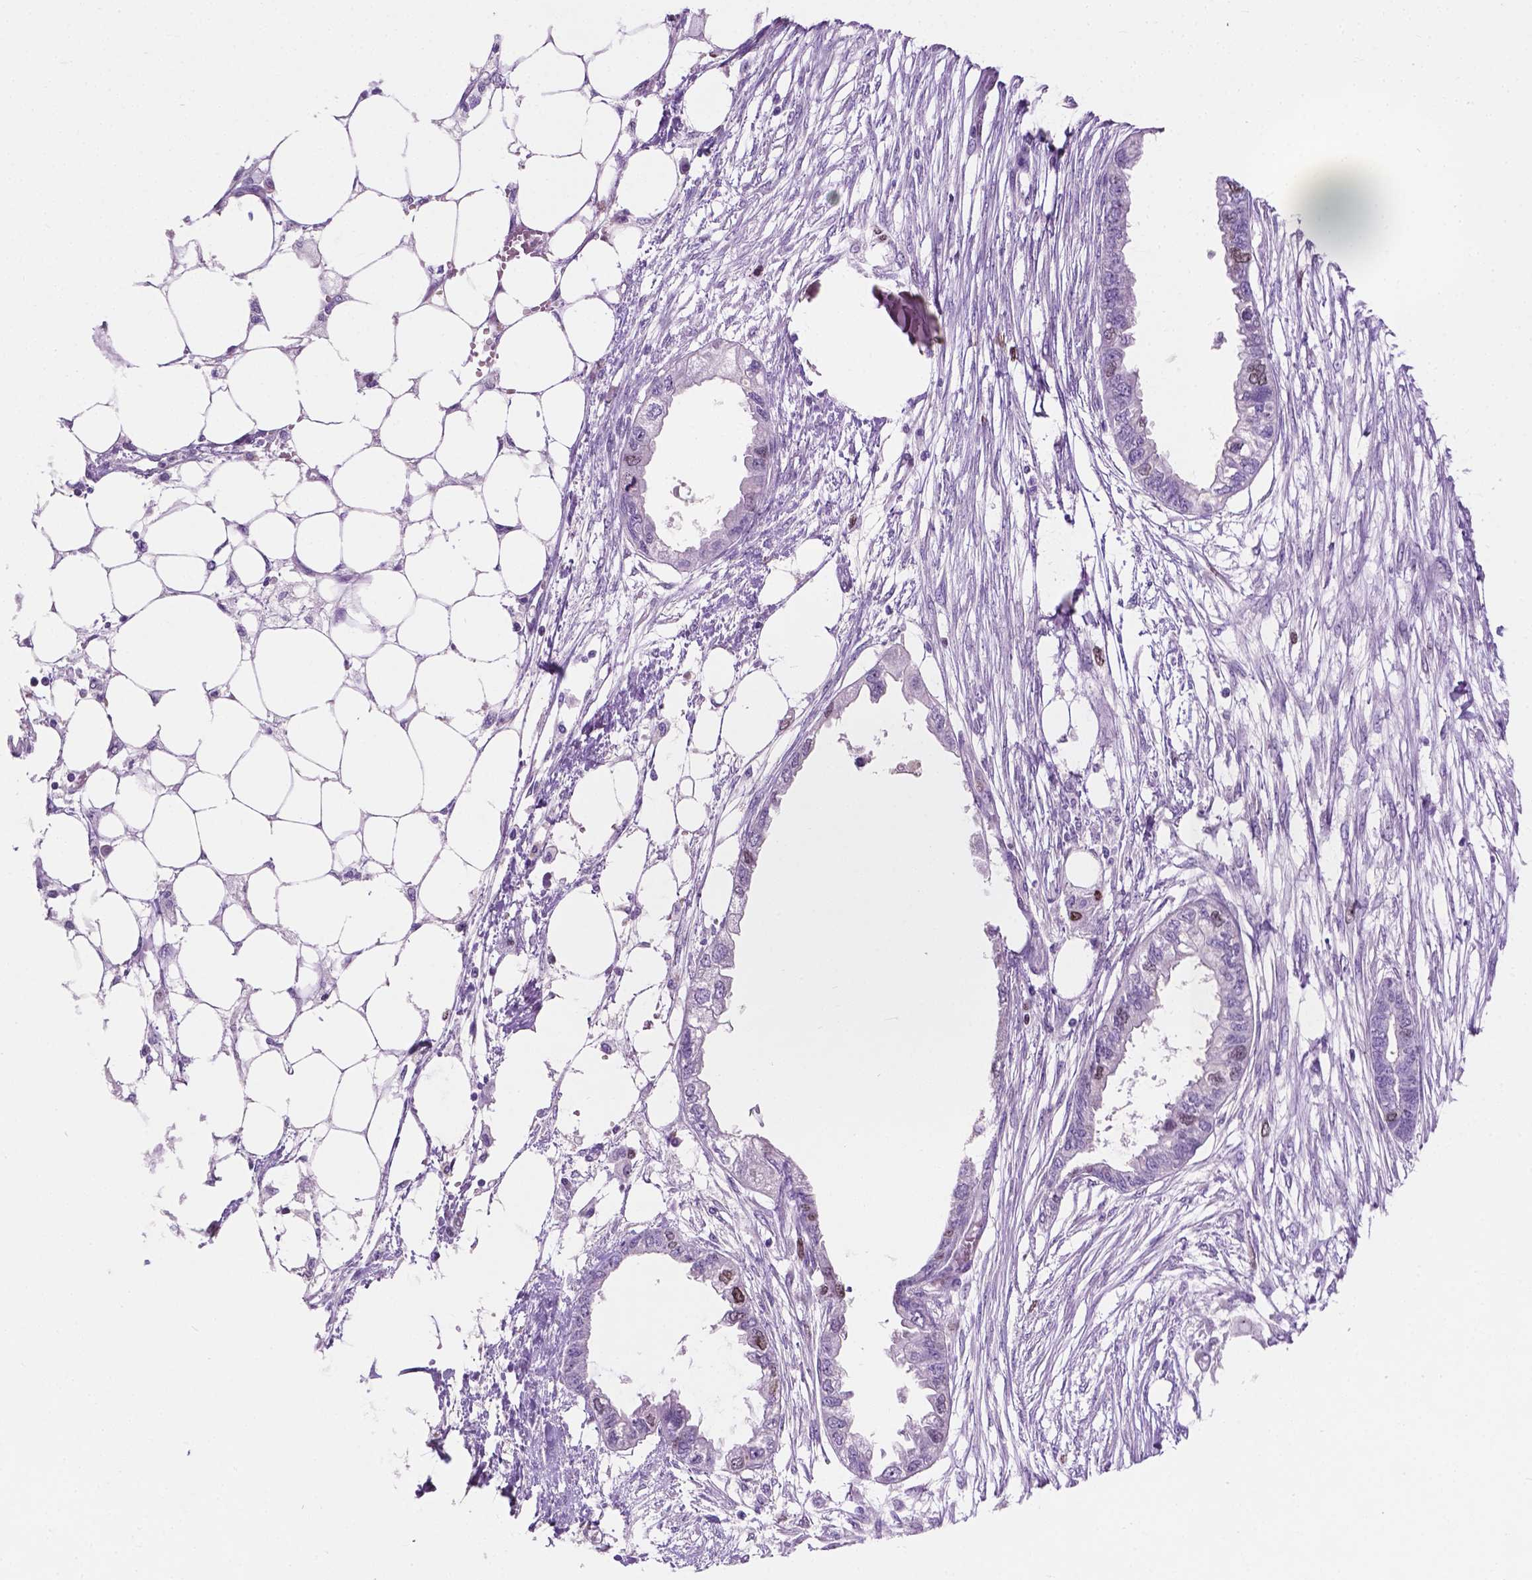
{"staining": {"intensity": "moderate", "quantity": "<25%", "location": "nuclear"}, "tissue": "endometrial cancer", "cell_type": "Tumor cells", "image_type": "cancer", "snomed": [{"axis": "morphology", "description": "Adenocarcinoma, NOS"}, {"axis": "morphology", "description": "Adenocarcinoma, metastatic, NOS"}, {"axis": "topography", "description": "Adipose tissue"}, {"axis": "topography", "description": "Endometrium"}], "caption": "This is a histology image of immunohistochemistry (IHC) staining of endometrial cancer, which shows moderate positivity in the nuclear of tumor cells.", "gene": "SIAH2", "patient": {"sex": "female", "age": 67}}